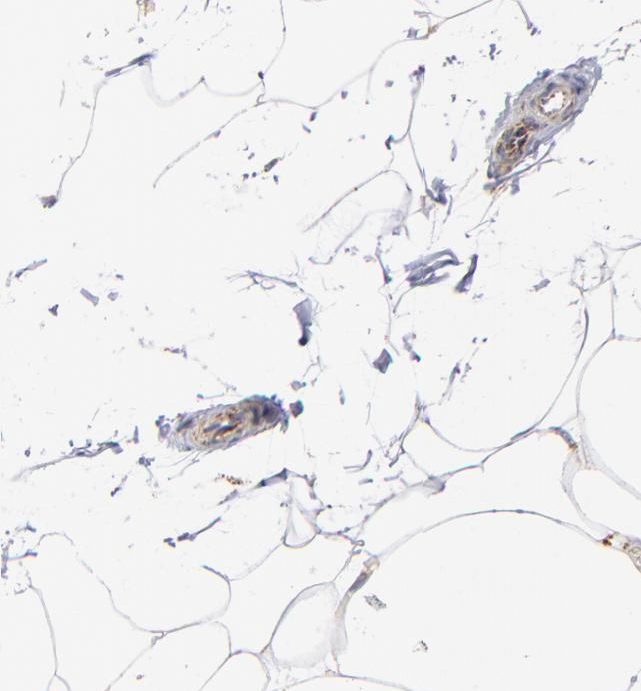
{"staining": {"intensity": "moderate", "quantity": ">75%", "location": "cytoplasmic/membranous"}, "tissue": "adipose tissue", "cell_type": "Adipocytes", "image_type": "normal", "snomed": [{"axis": "morphology", "description": "Normal tissue, NOS"}, {"axis": "morphology", "description": "Duct carcinoma"}, {"axis": "topography", "description": "Breast"}, {"axis": "topography", "description": "Adipose tissue"}], "caption": "DAB immunohistochemical staining of normal adipose tissue exhibits moderate cytoplasmic/membranous protein expression in approximately >75% of adipocytes. The protein is stained brown, and the nuclei are stained in blue (DAB IHC with brightfield microscopy, high magnification).", "gene": "PHB1", "patient": {"sex": "female", "age": 37}}